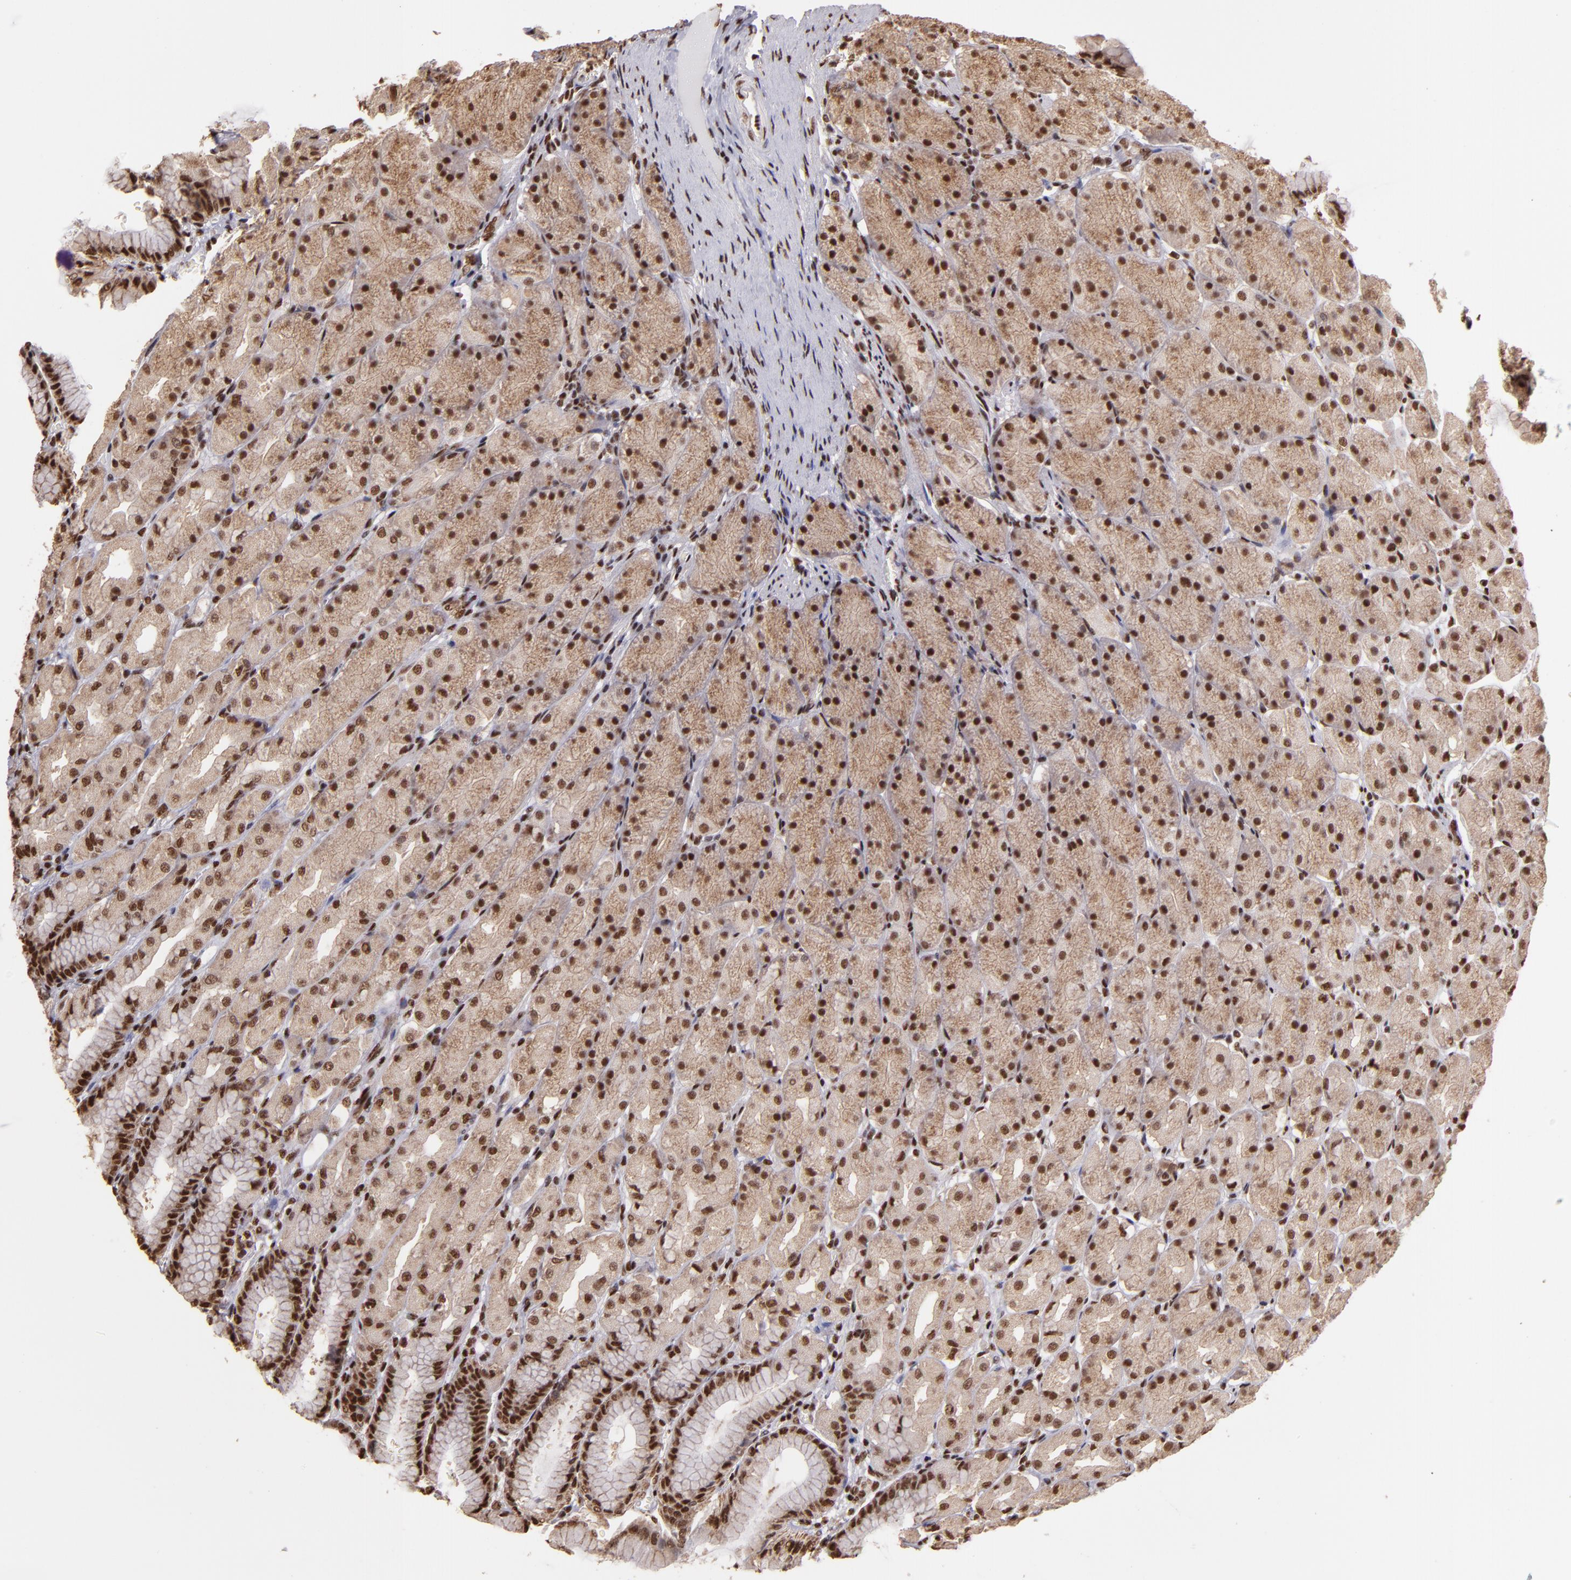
{"staining": {"intensity": "moderate", "quantity": ">75%", "location": "cytoplasmic/membranous,nuclear"}, "tissue": "stomach", "cell_type": "Glandular cells", "image_type": "normal", "snomed": [{"axis": "morphology", "description": "Normal tissue, NOS"}, {"axis": "topography", "description": "Stomach, upper"}], "caption": "DAB immunohistochemical staining of benign stomach shows moderate cytoplasmic/membranous,nuclear protein positivity in about >75% of glandular cells.", "gene": "SP1", "patient": {"sex": "female", "age": 56}}